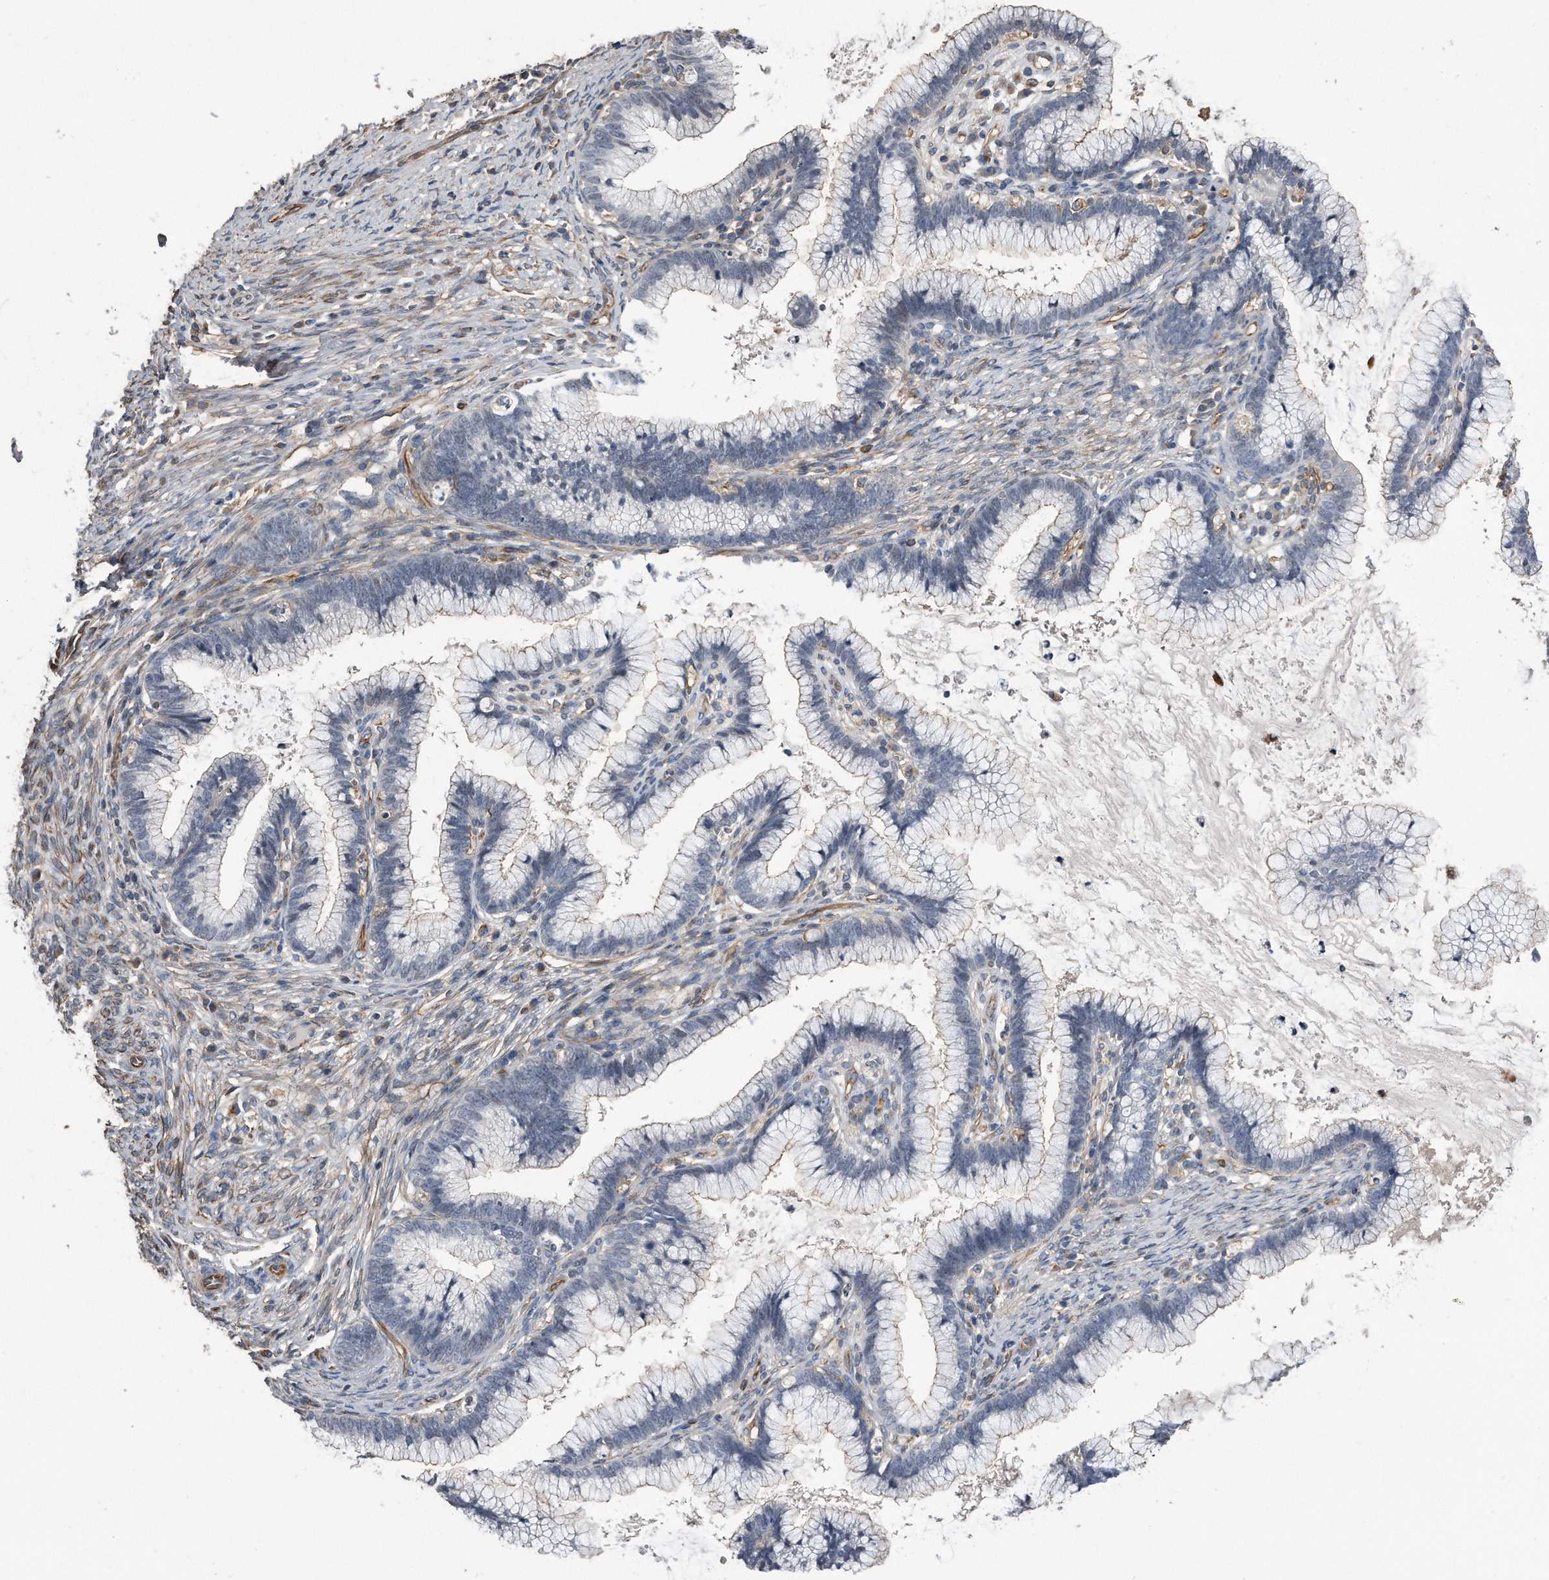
{"staining": {"intensity": "weak", "quantity": "<25%", "location": "cytoplasmic/membranous"}, "tissue": "cervical cancer", "cell_type": "Tumor cells", "image_type": "cancer", "snomed": [{"axis": "morphology", "description": "Adenocarcinoma, NOS"}, {"axis": "topography", "description": "Cervix"}], "caption": "Immunohistochemistry (IHC) photomicrograph of cervical cancer (adenocarcinoma) stained for a protein (brown), which reveals no staining in tumor cells.", "gene": "GPC1", "patient": {"sex": "female", "age": 36}}